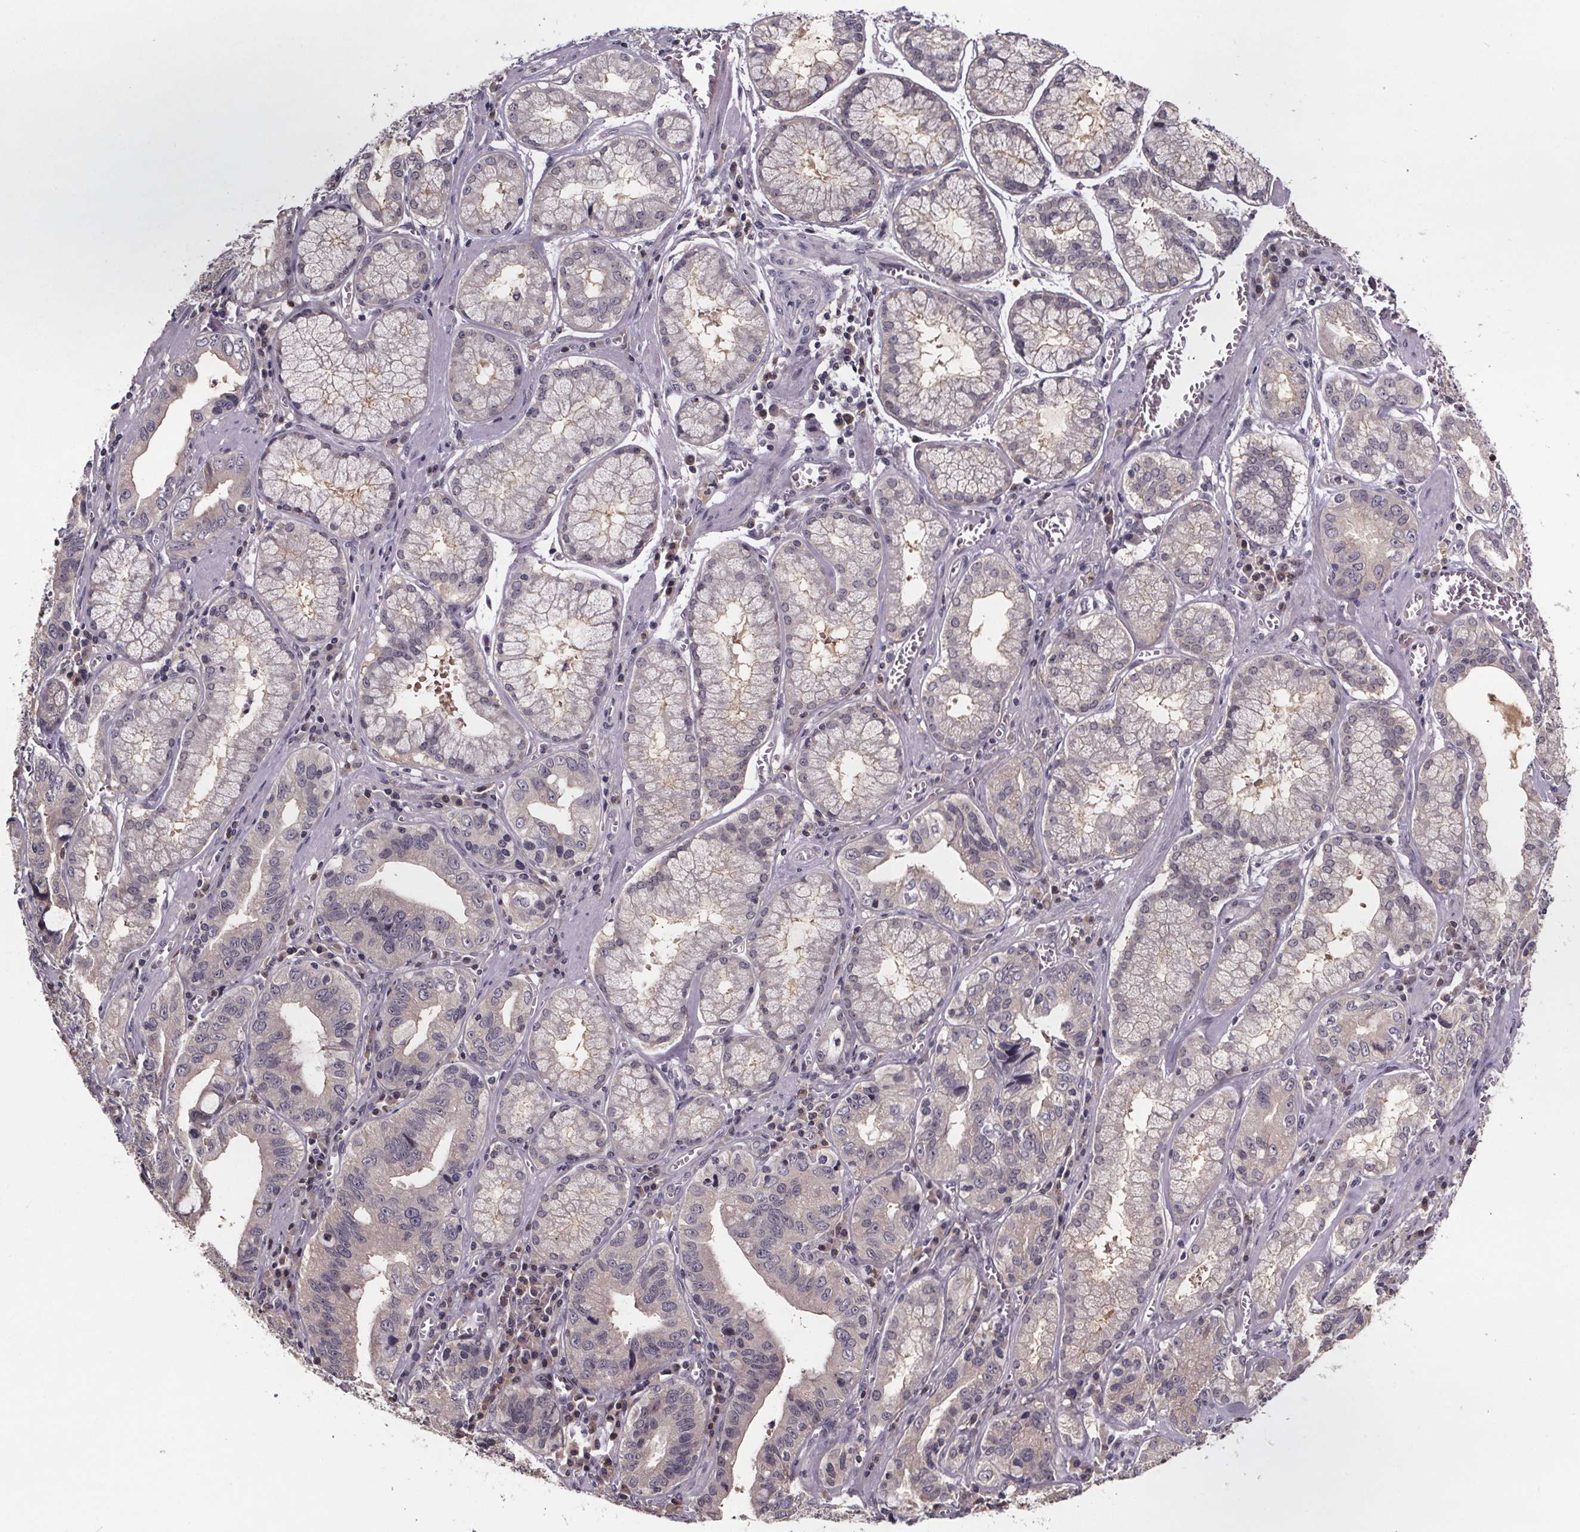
{"staining": {"intensity": "moderate", "quantity": "<25%", "location": "cytoplasmic/membranous"}, "tissue": "stomach cancer", "cell_type": "Tumor cells", "image_type": "cancer", "snomed": [{"axis": "morphology", "description": "Adenocarcinoma, NOS"}, {"axis": "topography", "description": "Stomach, lower"}], "caption": "Human stomach adenocarcinoma stained for a protein (brown) exhibits moderate cytoplasmic/membranous positive expression in about <25% of tumor cells.", "gene": "SMIM1", "patient": {"sex": "female", "age": 76}}